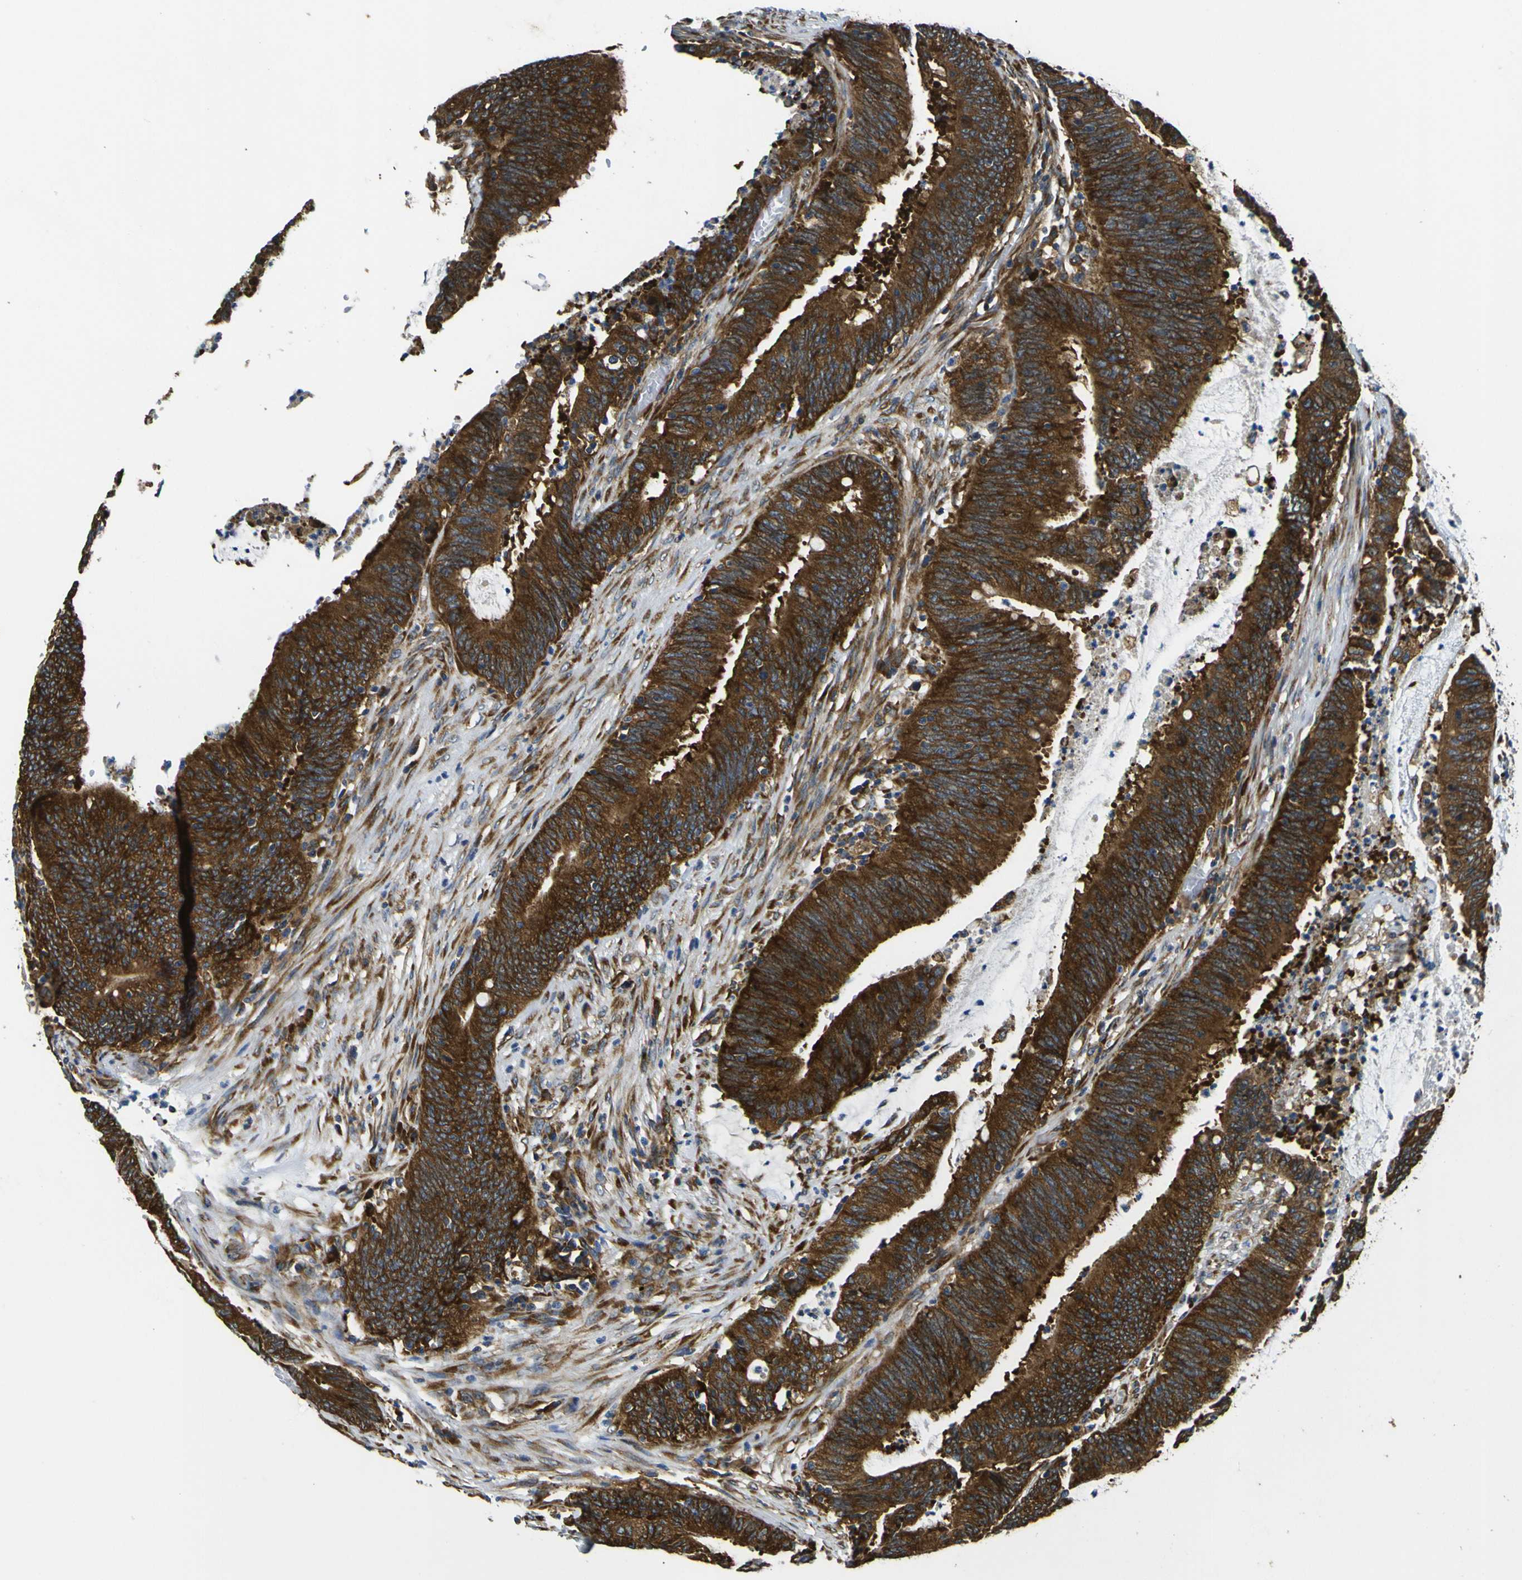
{"staining": {"intensity": "strong", "quantity": ">75%", "location": "cytoplasmic/membranous"}, "tissue": "colorectal cancer", "cell_type": "Tumor cells", "image_type": "cancer", "snomed": [{"axis": "morphology", "description": "Adenocarcinoma, NOS"}, {"axis": "topography", "description": "Rectum"}], "caption": "Colorectal cancer (adenocarcinoma) stained with DAB (3,3'-diaminobenzidine) immunohistochemistry (IHC) exhibits high levels of strong cytoplasmic/membranous staining in approximately >75% of tumor cells. (Brightfield microscopy of DAB IHC at high magnification).", "gene": "RPSA", "patient": {"sex": "female", "age": 66}}